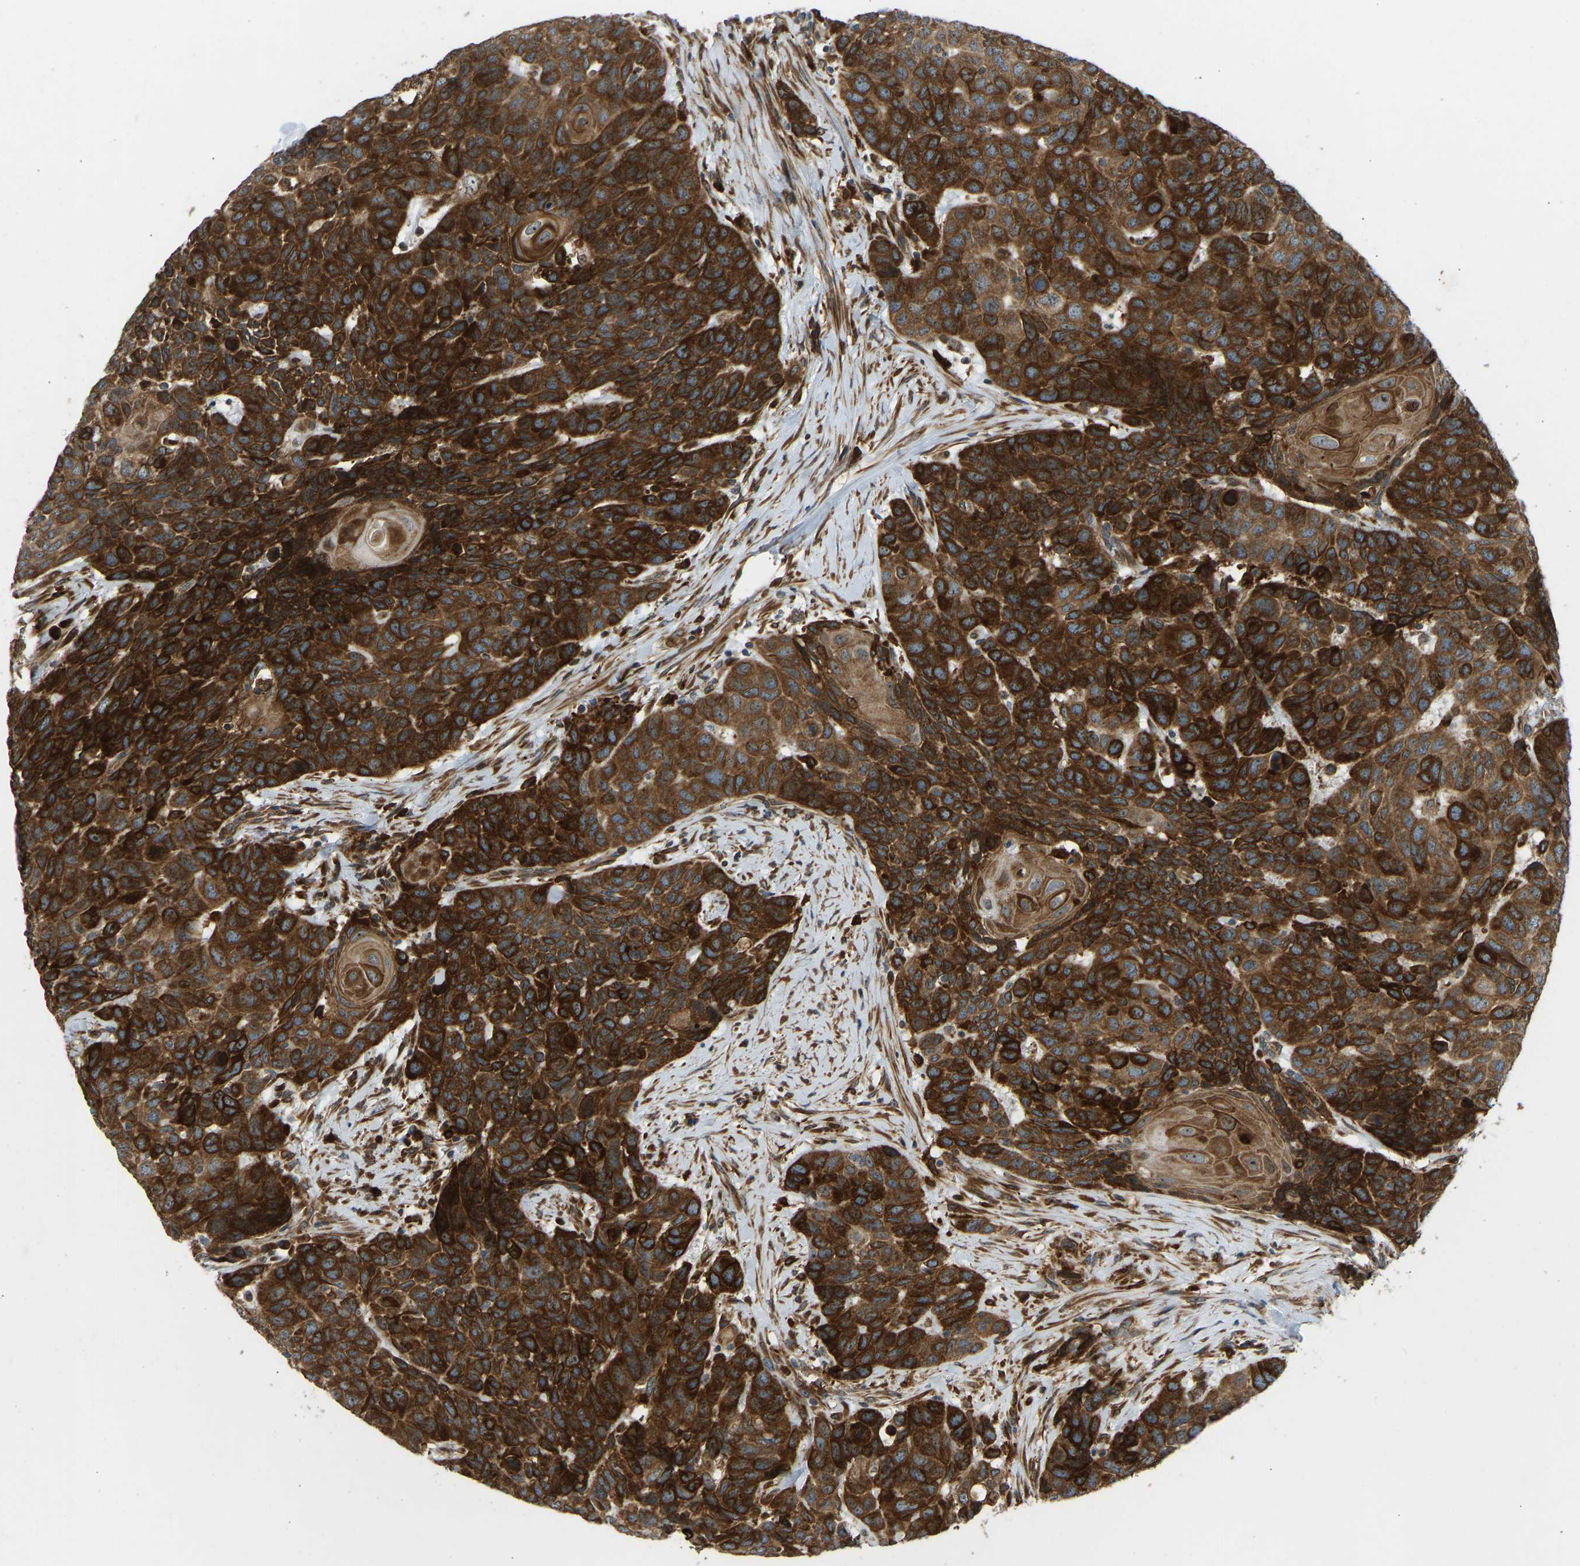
{"staining": {"intensity": "strong", "quantity": ">75%", "location": "cytoplasmic/membranous"}, "tissue": "head and neck cancer", "cell_type": "Tumor cells", "image_type": "cancer", "snomed": [{"axis": "morphology", "description": "Squamous cell carcinoma, NOS"}, {"axis": "topography", "description": "Head-Neck"}], "caption": "Immunohistochemistry of human head and neck squamous cell carcinoma displays high levels of strong cytoplasmic/membranous positivity in about >75% of tumor cells.", "gene": "OS9", "patient": {"sex": "male", "age": 66}}